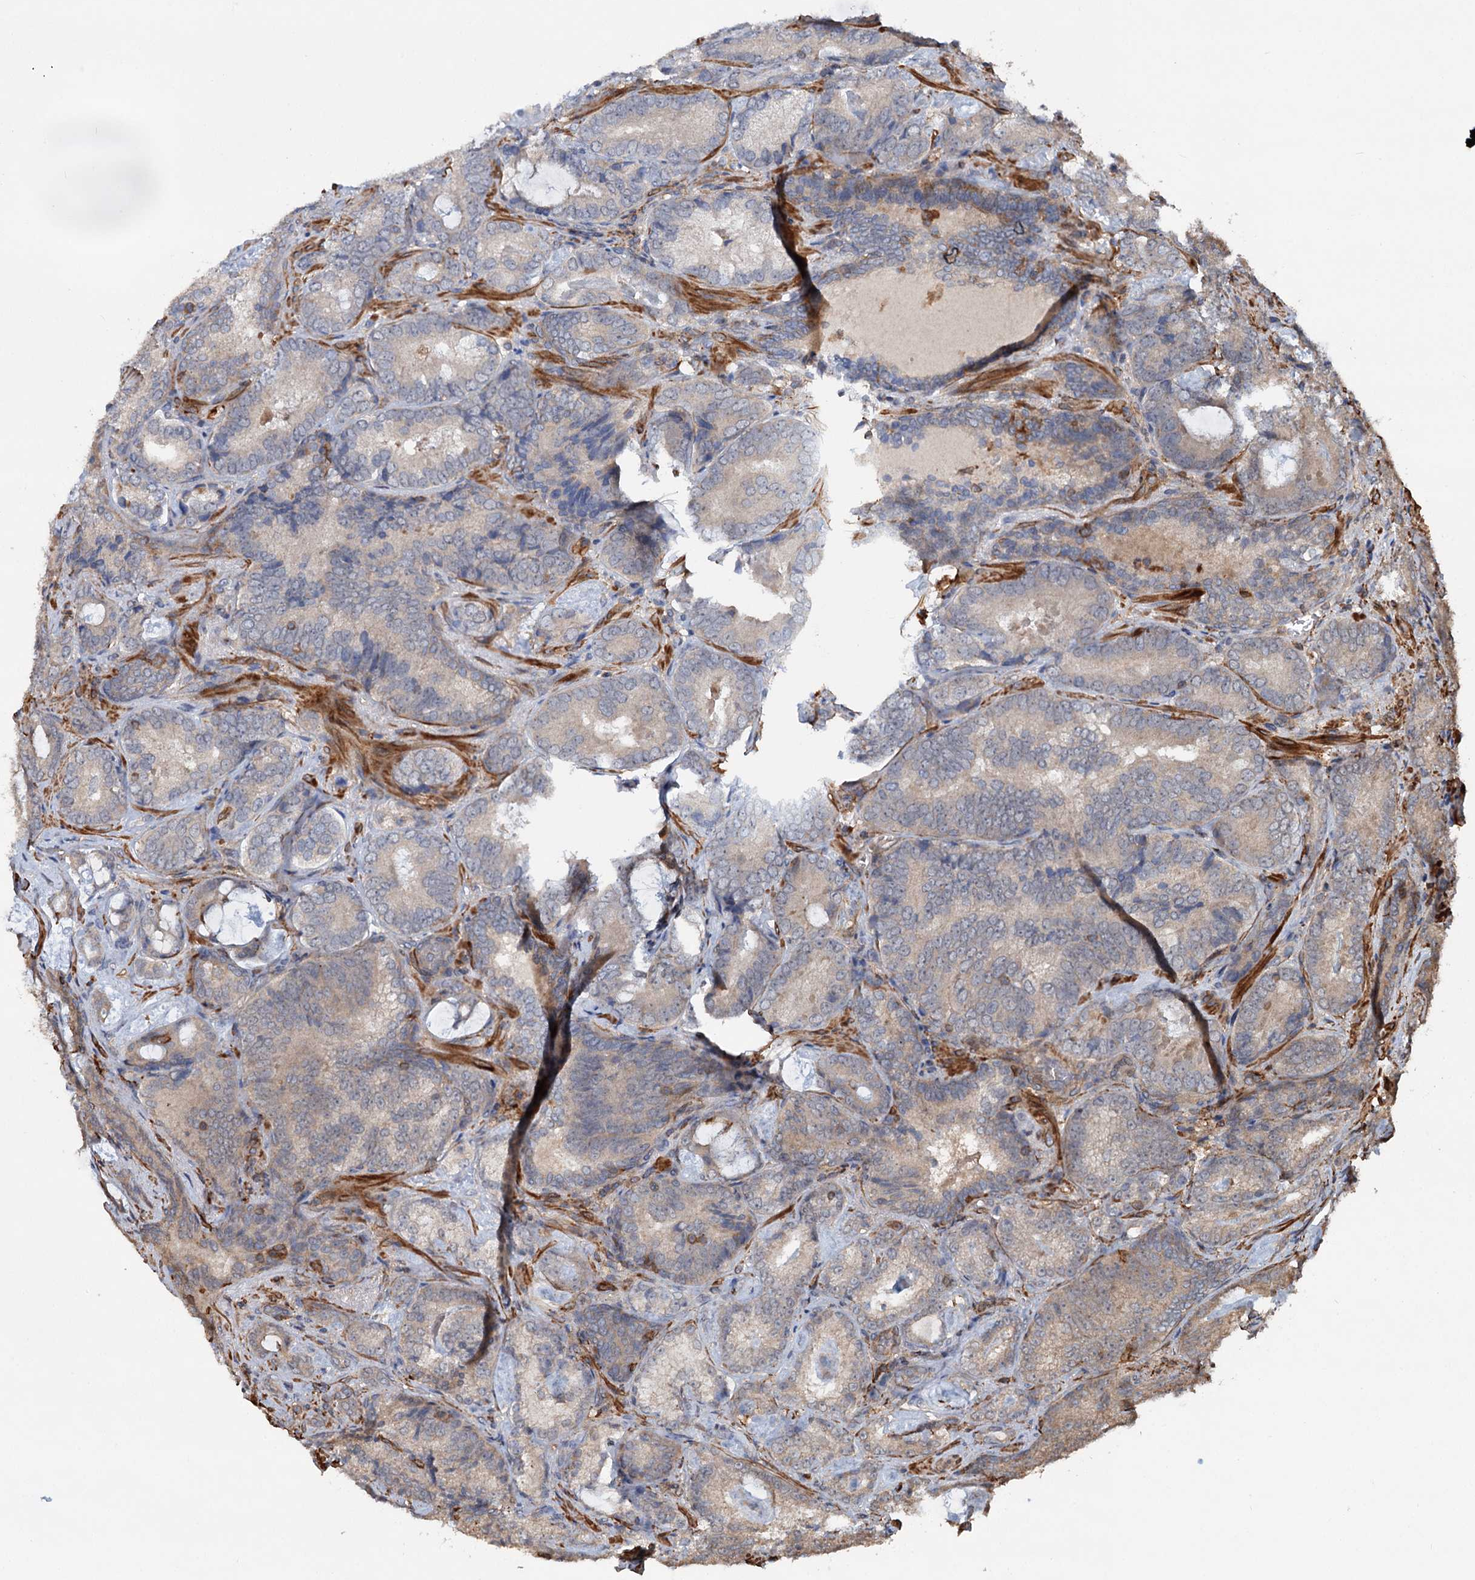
{"staining": {"intensity": "weak", "quantity": "<25%", "location": "cytoplasmic/membranous"}, "tissue": "prostate cancer", "cell_type": "Tumor cells", "image_type": "cancer", "snomed": [{"axis": "morphology", "description": "Adenocarcinoma, Low grade"}, {"axis": "topography", "description": "Prostate"}], "caption": "The image demonstrates no staining of tumor cells in prostate cancer. The staining was performed using DAB (3,3'-diaminobenzidine) to visualize the protein expression in brown, while the nuclei were stained in blue with hematoxylin (Magnification: 20x).", "gene": "GRIP1", "patient": {"sex": "male", "age": 60}}